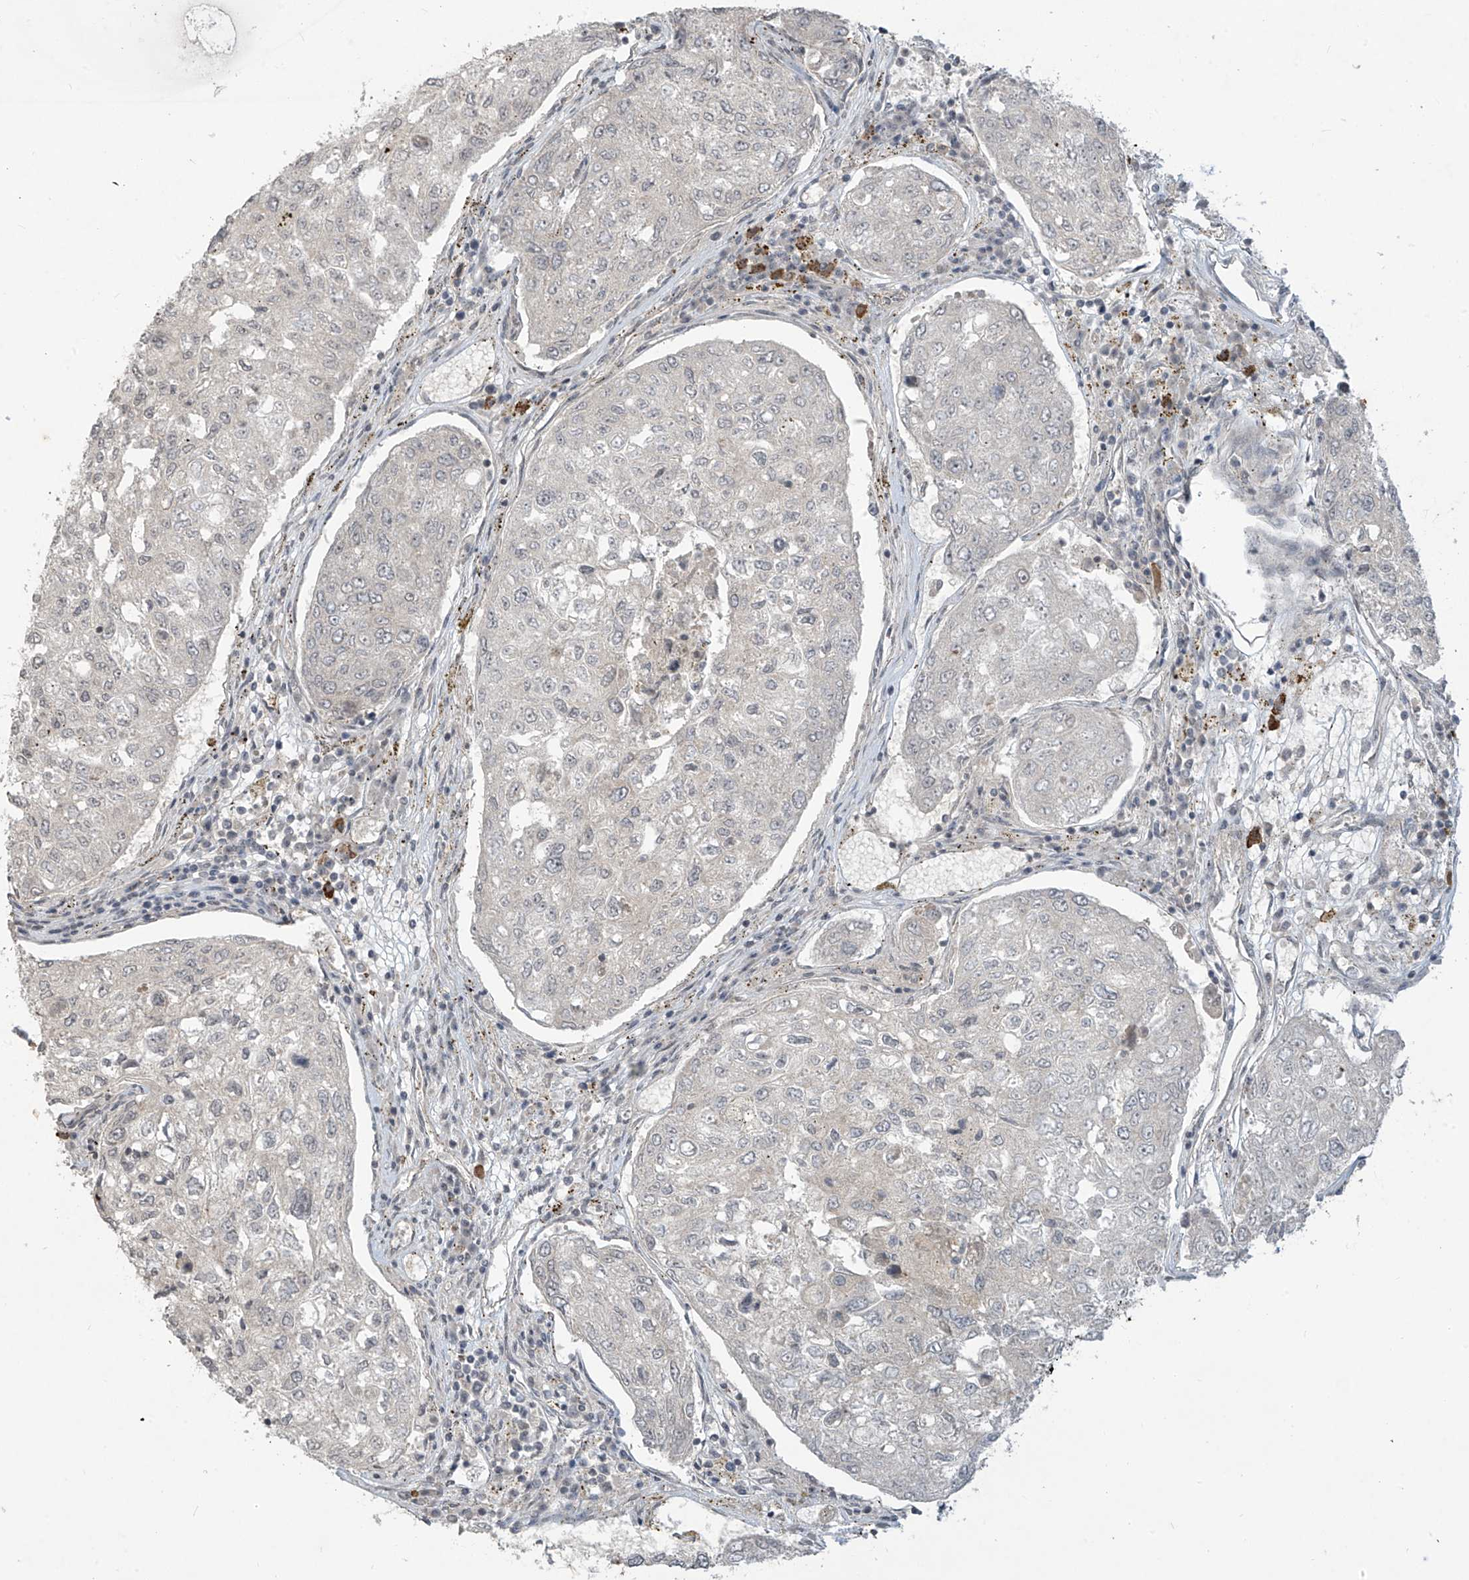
{"staining": {"intensity": "weak", "quantity": "<25%", "location": "cytoplasmic/membranous"}, "tissue": "urothelial cancer", "cell_type": "Tumor cells", "image_type": "cancer", "snomed": [{"axis": "morphology", "description": "Urothelial carcinoma, High grade"}, {"axis": "topography", "description": "Lymph node"}, {"axis": "topography", "description": "Urinary bladder"}], "caption": "This is a image of immunohistochemistry staining of urothelial cancer, which shows no staining in tumor cells.", "gene": "DGKQ", "patient": {"sex": "male", "age": 51}}